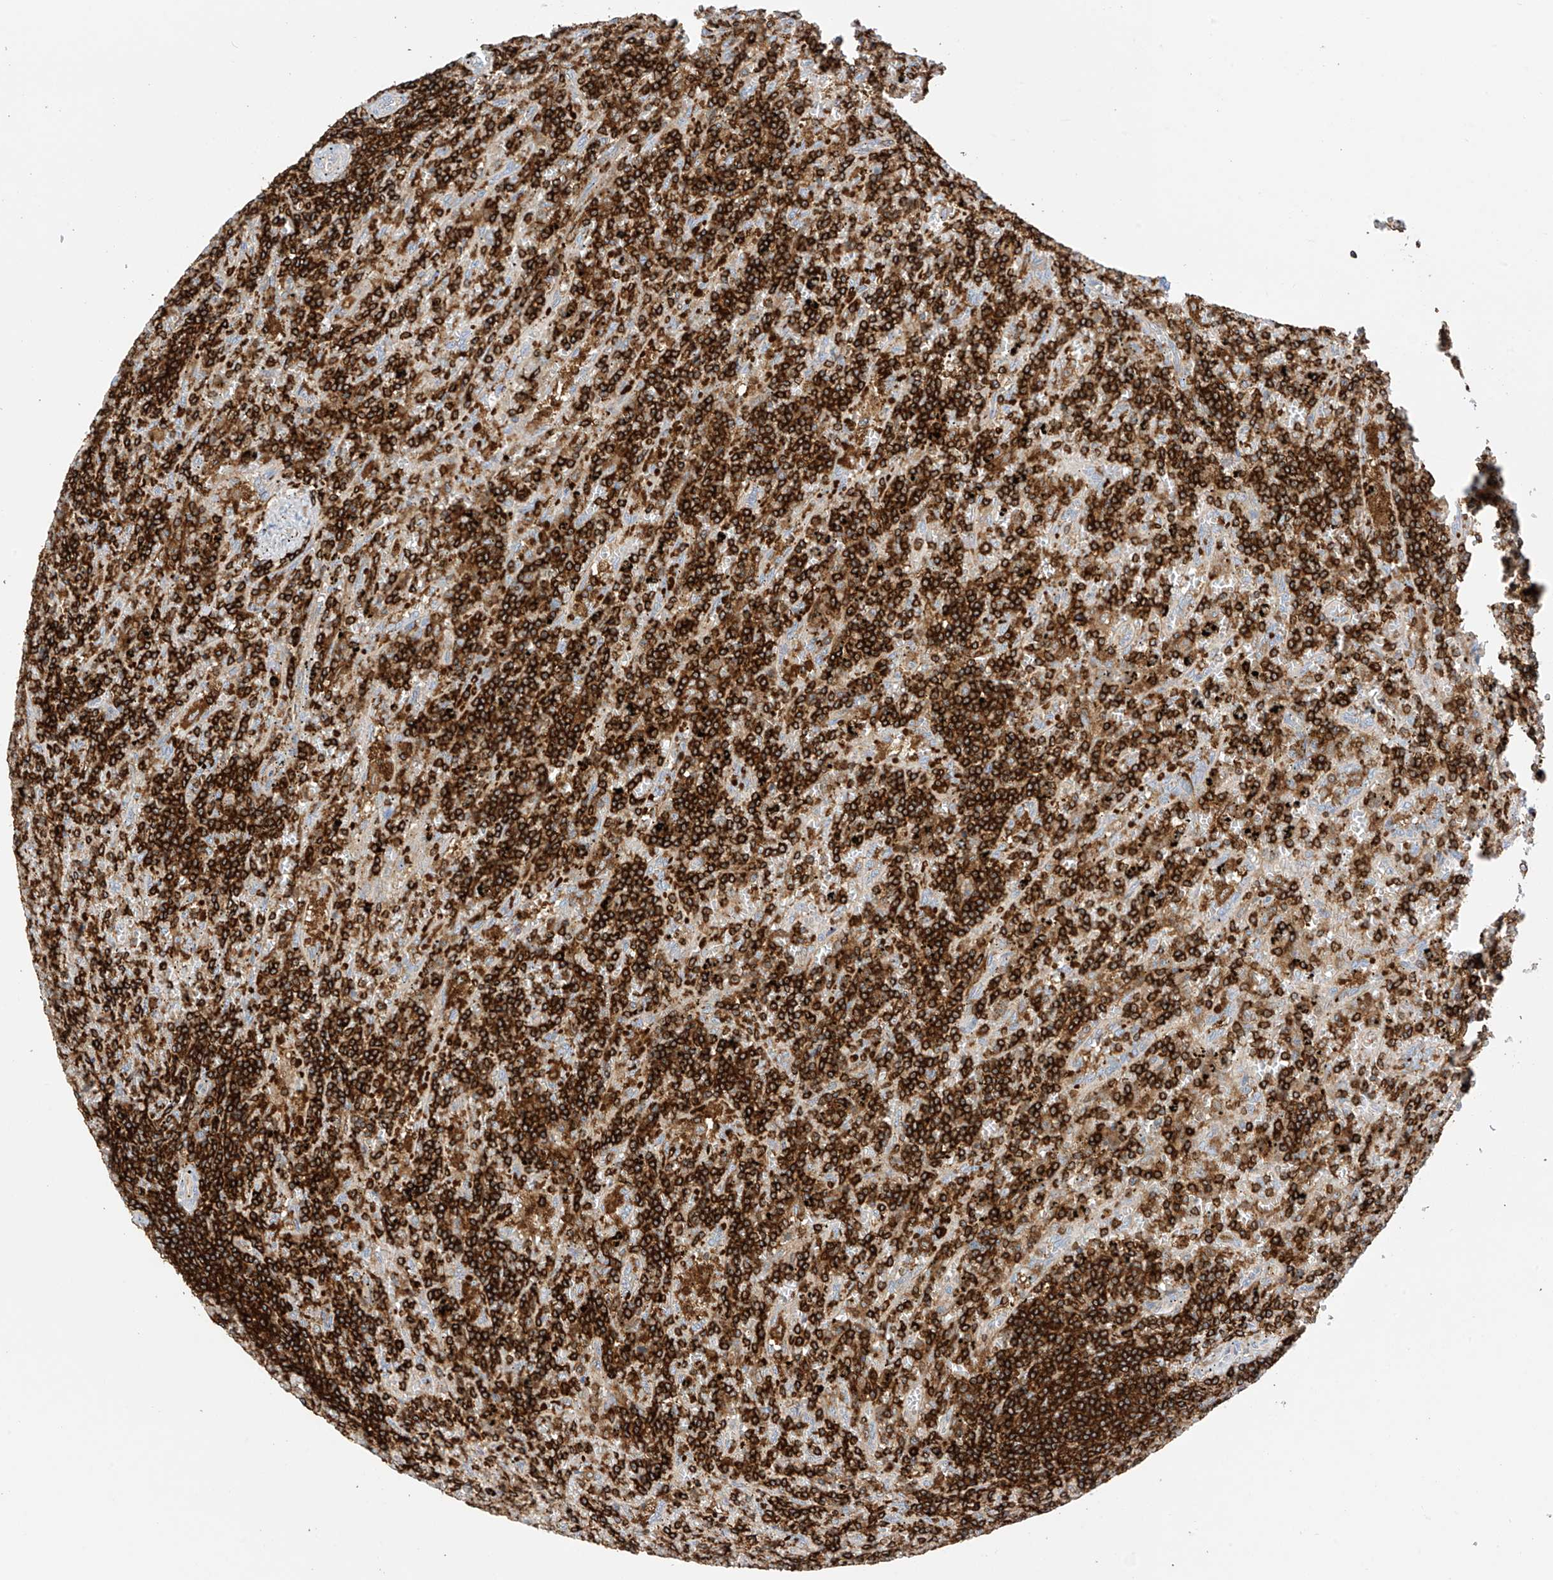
{"staining": {"intensity": "strong", "quantity": ">75%", "location": "cytoplasmic/membranous"}, "tissue": "lymphoma", "cell_type": "Tumor cells", "image_type": "cancer", "snomed": [{"axis": "morphology", "description": "Malignant lymphoma, non-Hodgkin's type, Low grade"}, {"axis": "topography", "description": "Spleen"}], "caption": "Protein expression analysis of human low-grade malignant lymphoma, non-Hodgkin's type reveals strong cytoplasmic/membranous positivity in approximately >75% of tumor cells.", "gene": "ARHGAP25", "patient": {"sex": "male", "age": 76}}